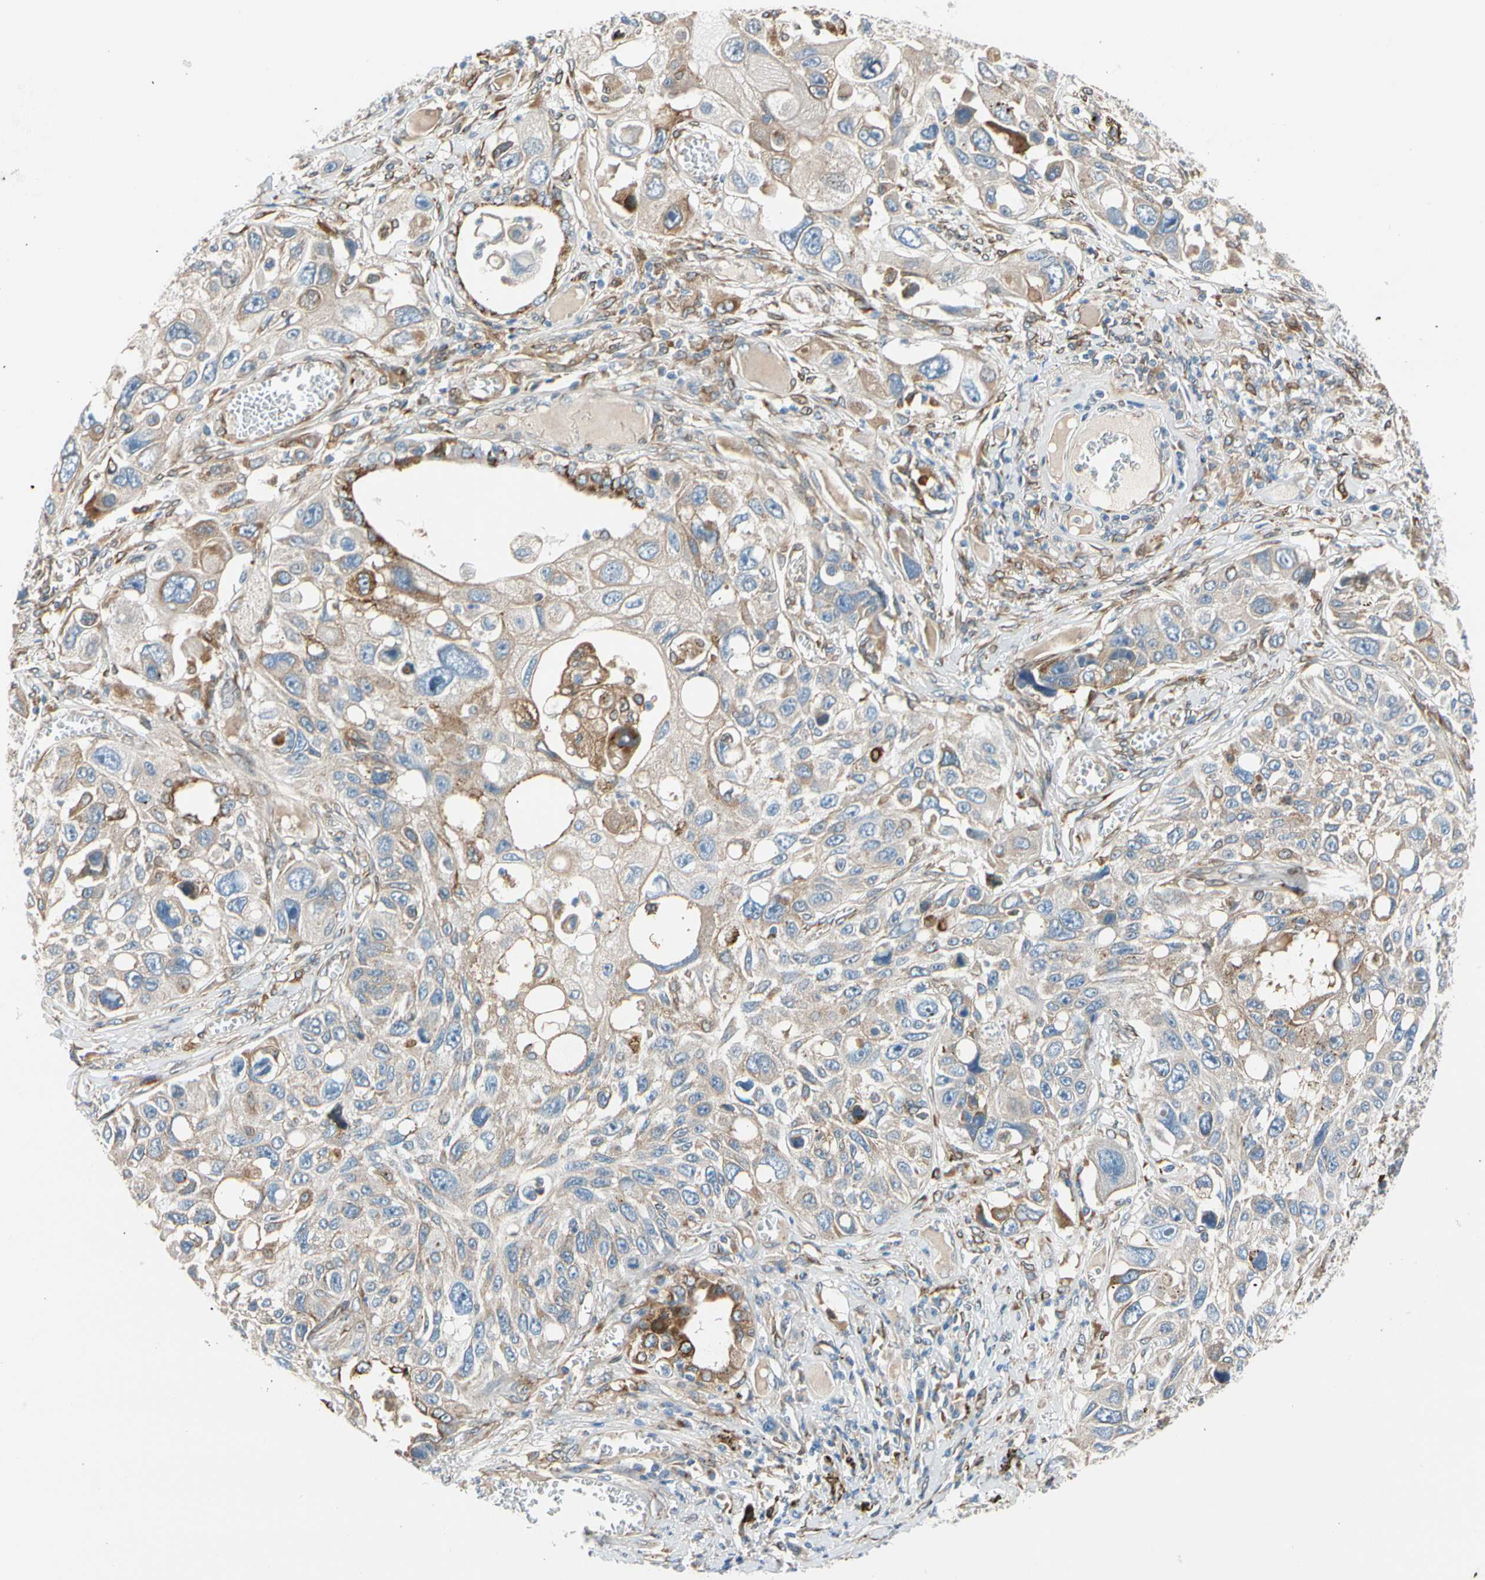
{"staining": {"intensity": "moderate", "quantity": "<25%", "location": "cytoplasmic/membranous"}, "tissue": "lung cancer", "cell_type": "Tumor cells", "image_type": "cancer", "snomed": [{"axis": "morphology", "description": "Squamous cell carcinoma, NOS"}, {"axis": "topography", "description": "Lung"}], "caption": "Tumor cells show moderate cytoplasmic/membranous expression in approximately <25% of cells in lung squamous cell carcinoma.", "gene": "NUCB1", "patient": {"sex": "male", "age": 71}}